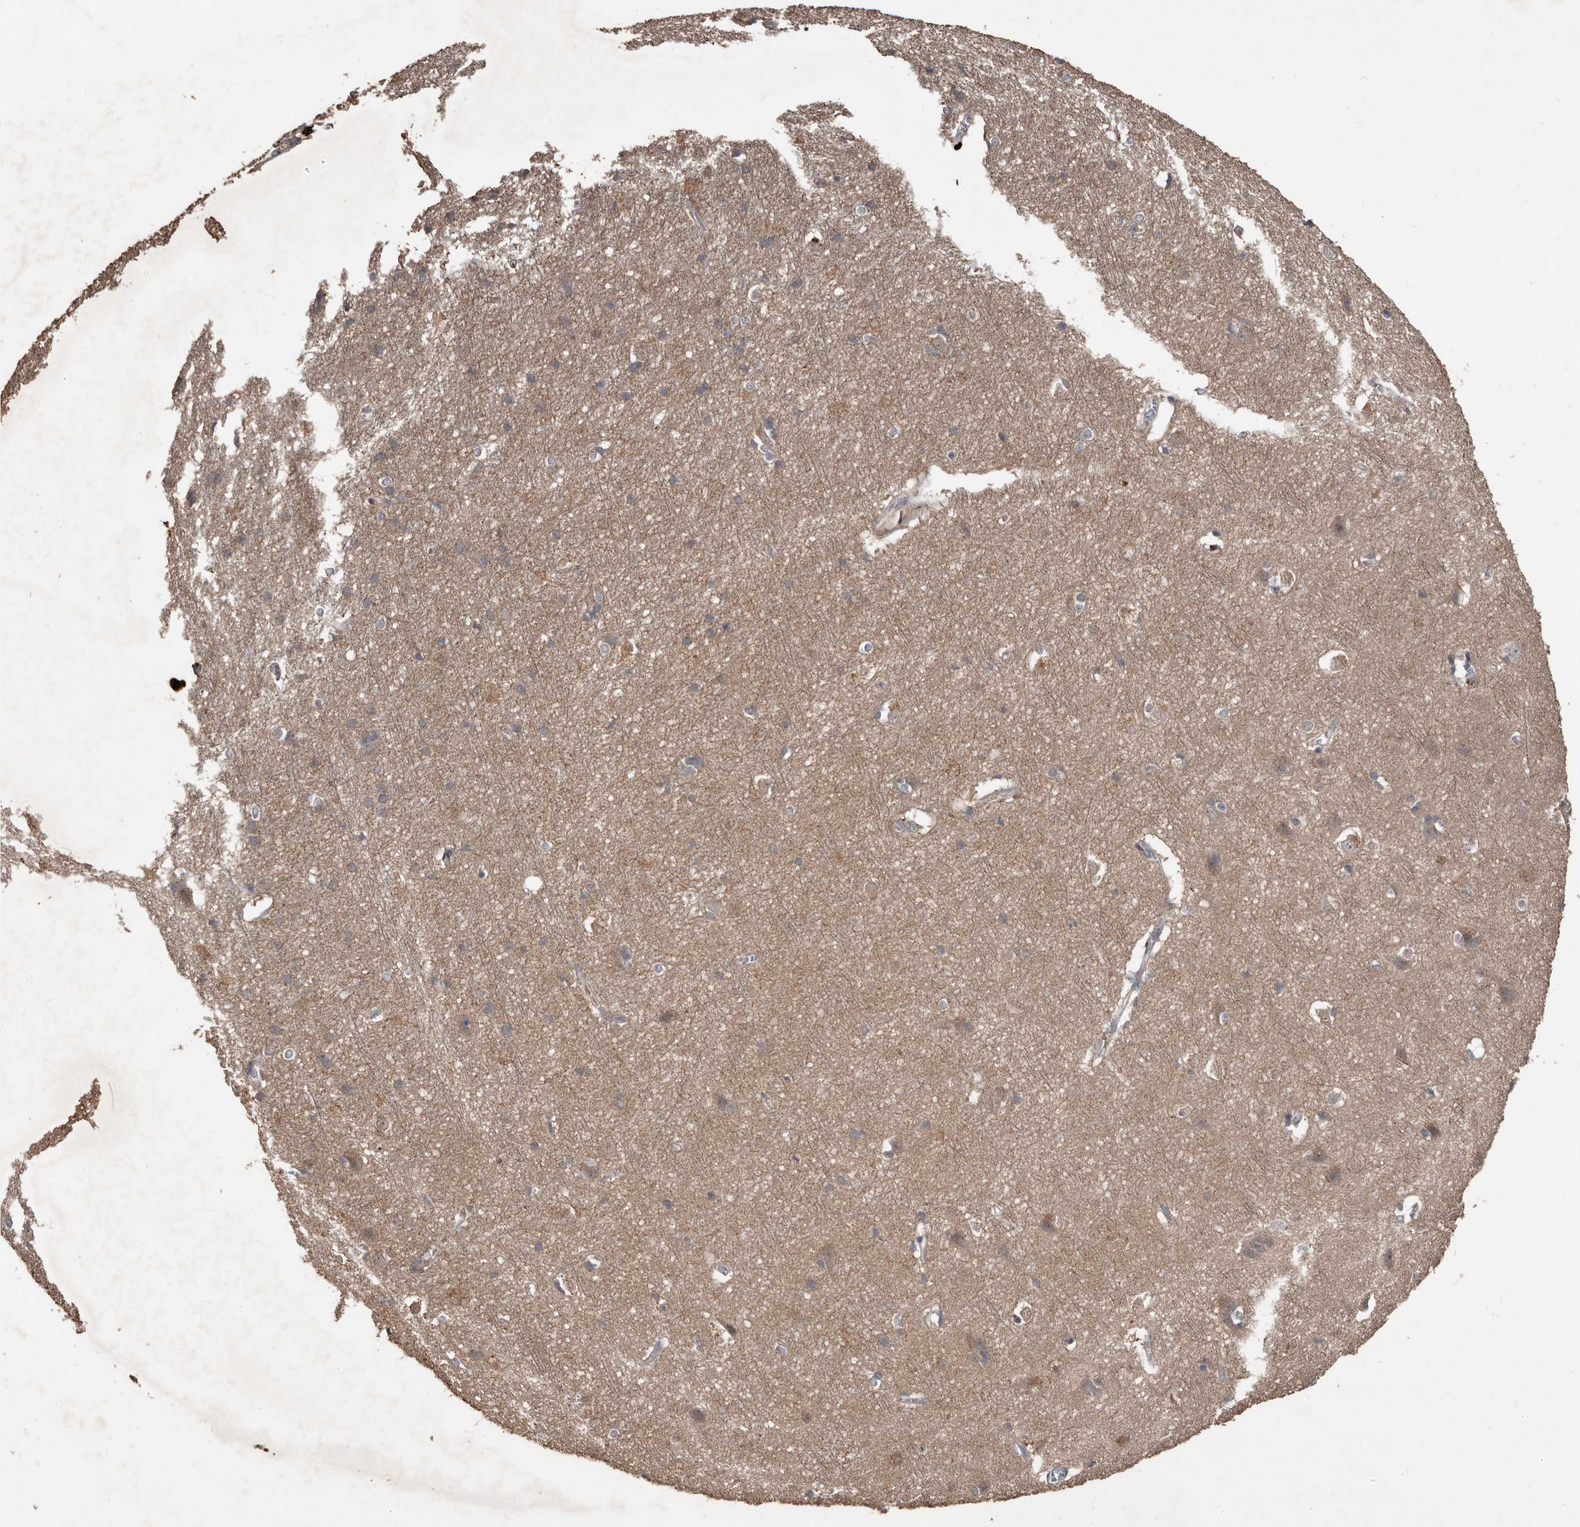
{"staining": {"intensity": "negative", "quantity": "none", "location": "none"}, "tissue": "cerebral cortex", "cell_type": "Endothelial cells", "image_type": "normal", "snomed": [{"axis": "morphology", "description": "Normal tissue, NOS"}, {"axis": "topography", "description": "Cerebral cortex"}], "caption": "A histopathology image of cerebral cortex stained for a protein displays no brown staining in endothelial cells. (IHC, brightfield microscopy, high magnification).", "gene": "BAMBI", "patient": {"sex": "male", "age": 54}}